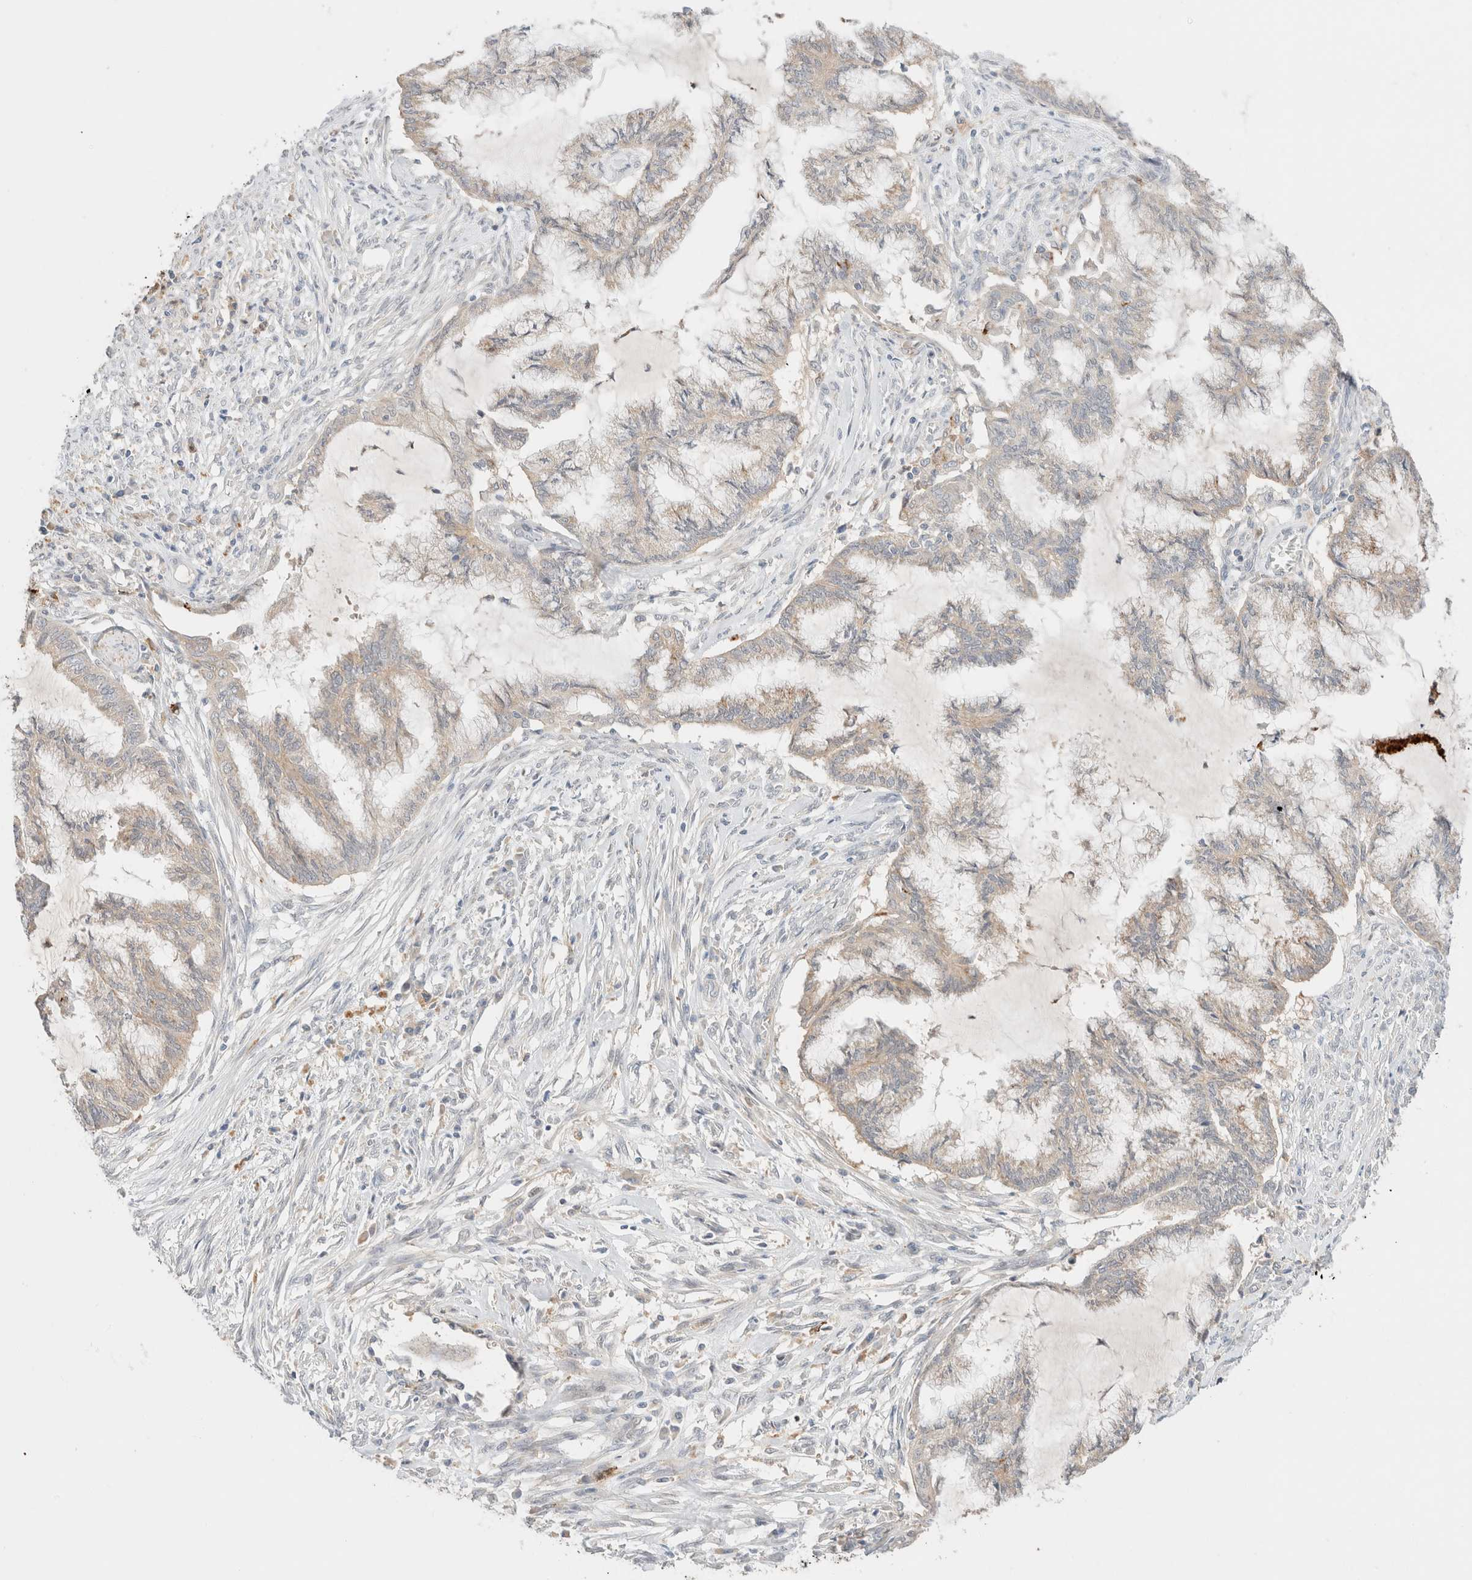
{"staining": {"intensity": "weak", "quantity": "25%-75%", "location": "cytoplasmic/membranous"}, "tissue": "endometrial cancer", "cell_type": "Tumor cells", "image_type": "cancer", "snomed": [{"axis": "morphology", "description": "Adenocarcinoma, NOS"}, {"axis": "topography", "description": "Endometrium"}], "caption": "Adenocarcinoma (endometrial) stained with a brown dye shows weak cytoplasmic/membranous positive positivity in approximately 25%-75% of tumor cells.", "gene": "SGSM2", "patient": {"sex": "female", "age": 86}}